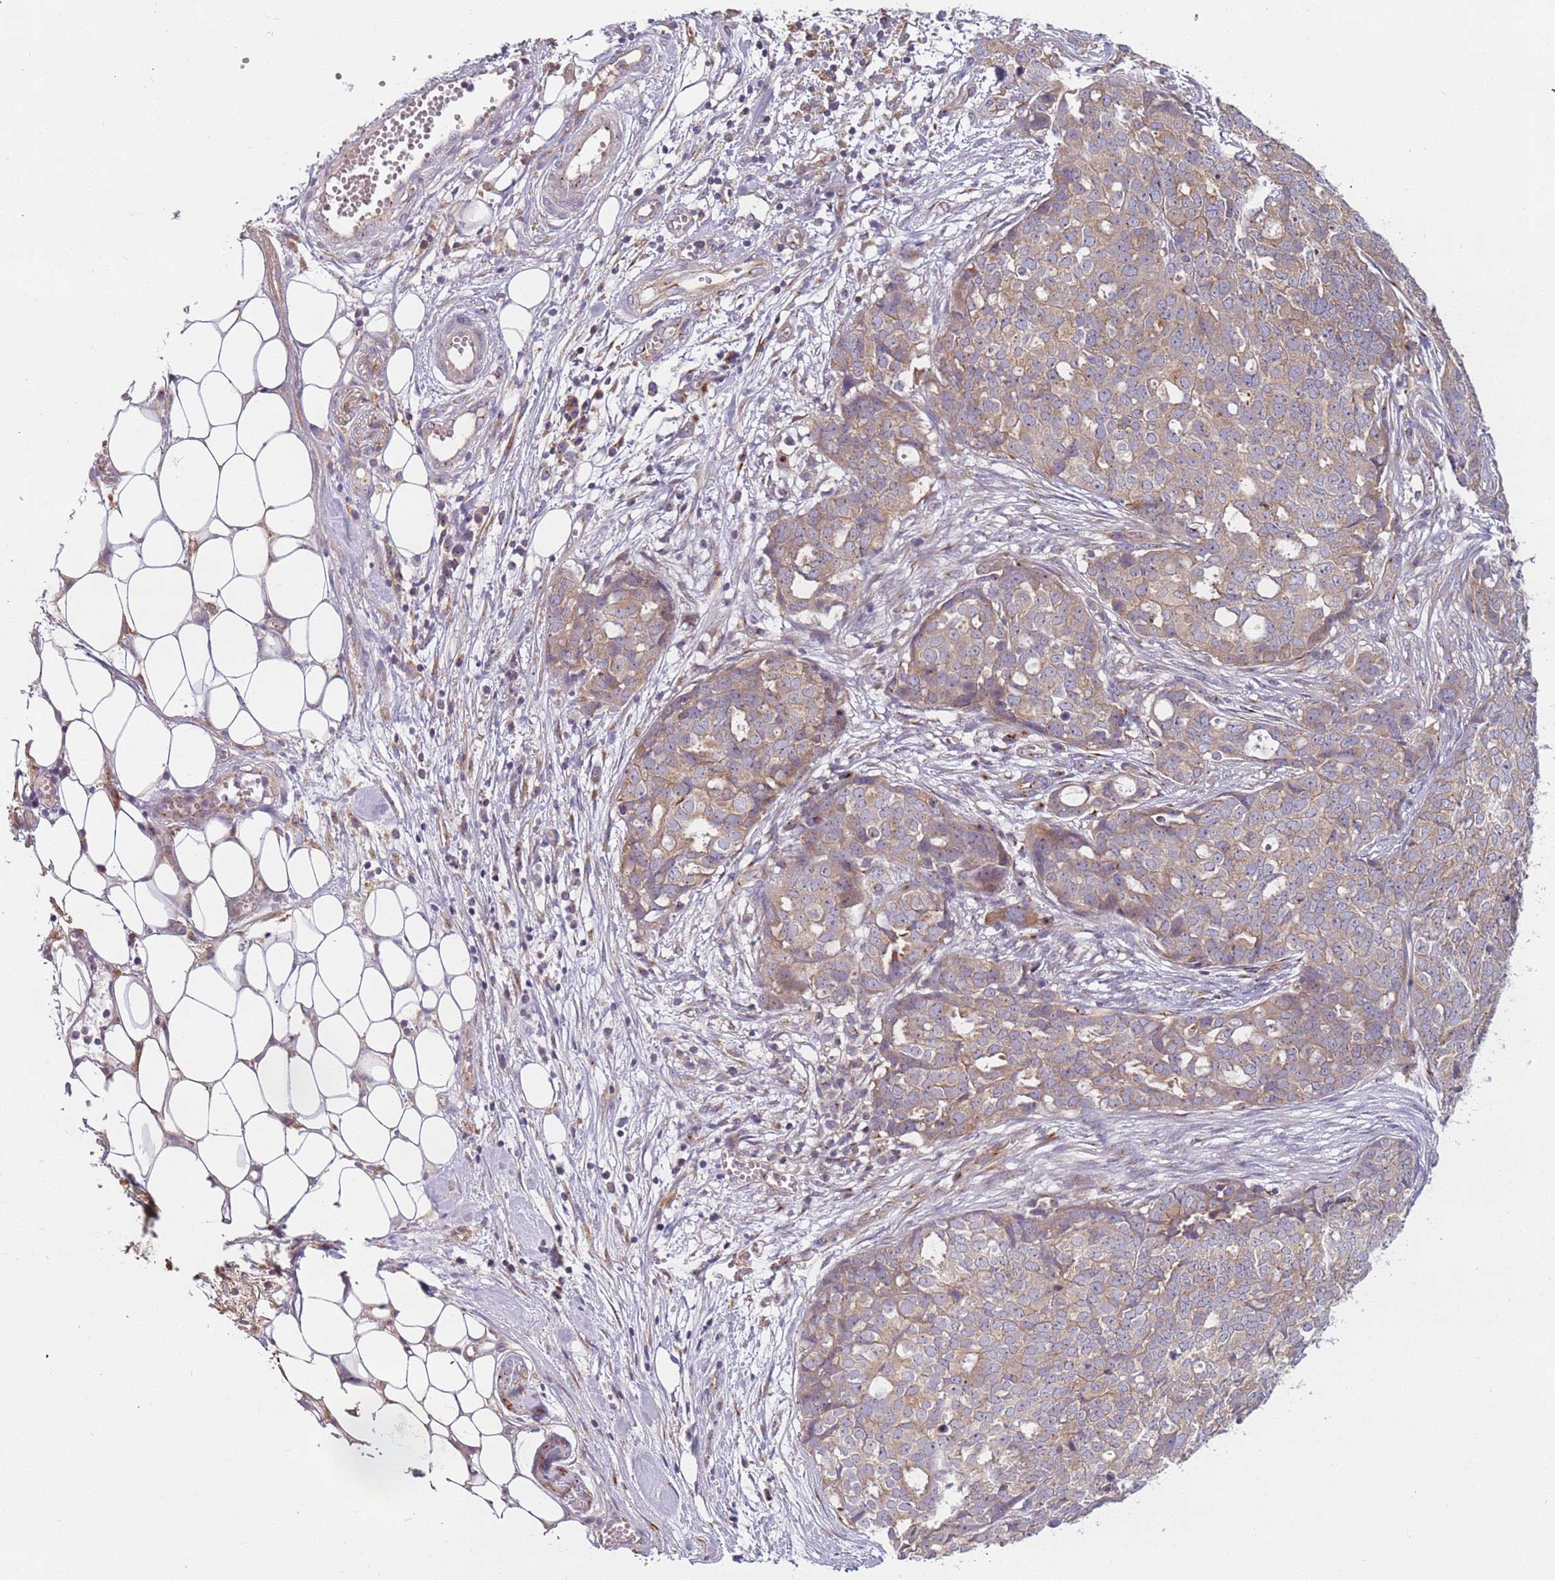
{"staining": {"intensity": "weak", "quantity": ">75%", "location": "cytoplasmic/membranous"}, "tissue": "ovarian cancer", "cell_type": "Tumor cells", "image_type": "cancer", "snomed": [{"axis": "morphology", "description": "Cystadenocarcinoma, serous, NOS"}, {"axis": "topography", "description": "Soft tissue"}, {"axis": "topography", "description": "Ovary"}], "caption": "Ovarian cancer stained for a protein (brown) shows weak cytoplasmic/membranous positive expression in about >75% of tumor cells.", "gene": "AKTIP", "patient": {"sex": "female", "age": 57}}